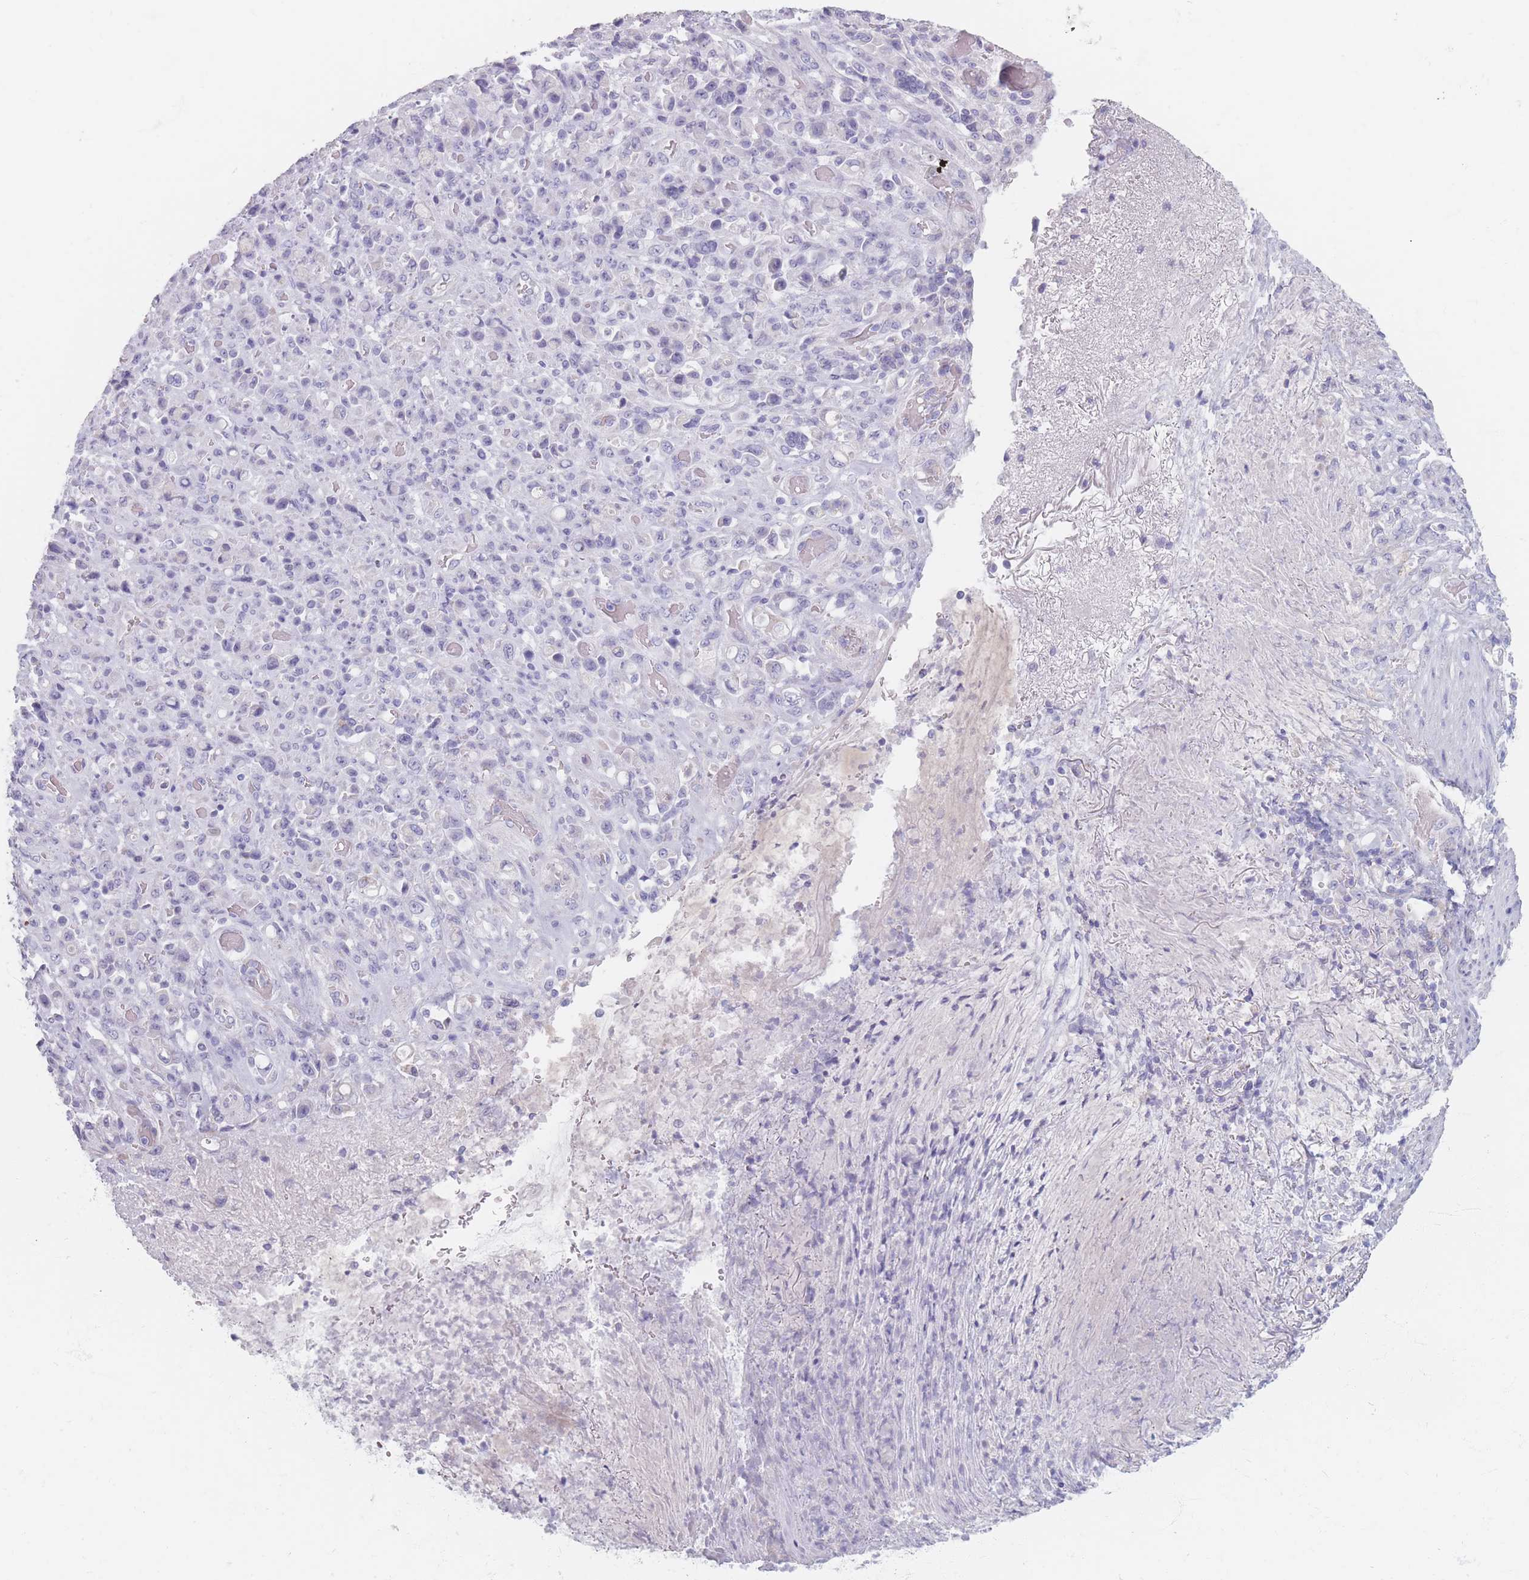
{"staining": {"intensity": "negative", "quantity": "none", "location": "none"}, "tissue": "stomach cancer", "cell_type": "Tumor cells", "image_type": "cancer", "snomed": [{"axis": "morphology", "description": "Normal tissue, NOS"}, {"axis": "morphology", "description": "Adenocarcinoma, NOS"}, {"axis": "topography", "description": "Stomach"}], "caption": "Photomicrograph shows no protein positivity in tumor cells of stomach adenocarcinoma tissue.", "gene": "PIGM", "patient": {"sex": "female", "age": 79}}